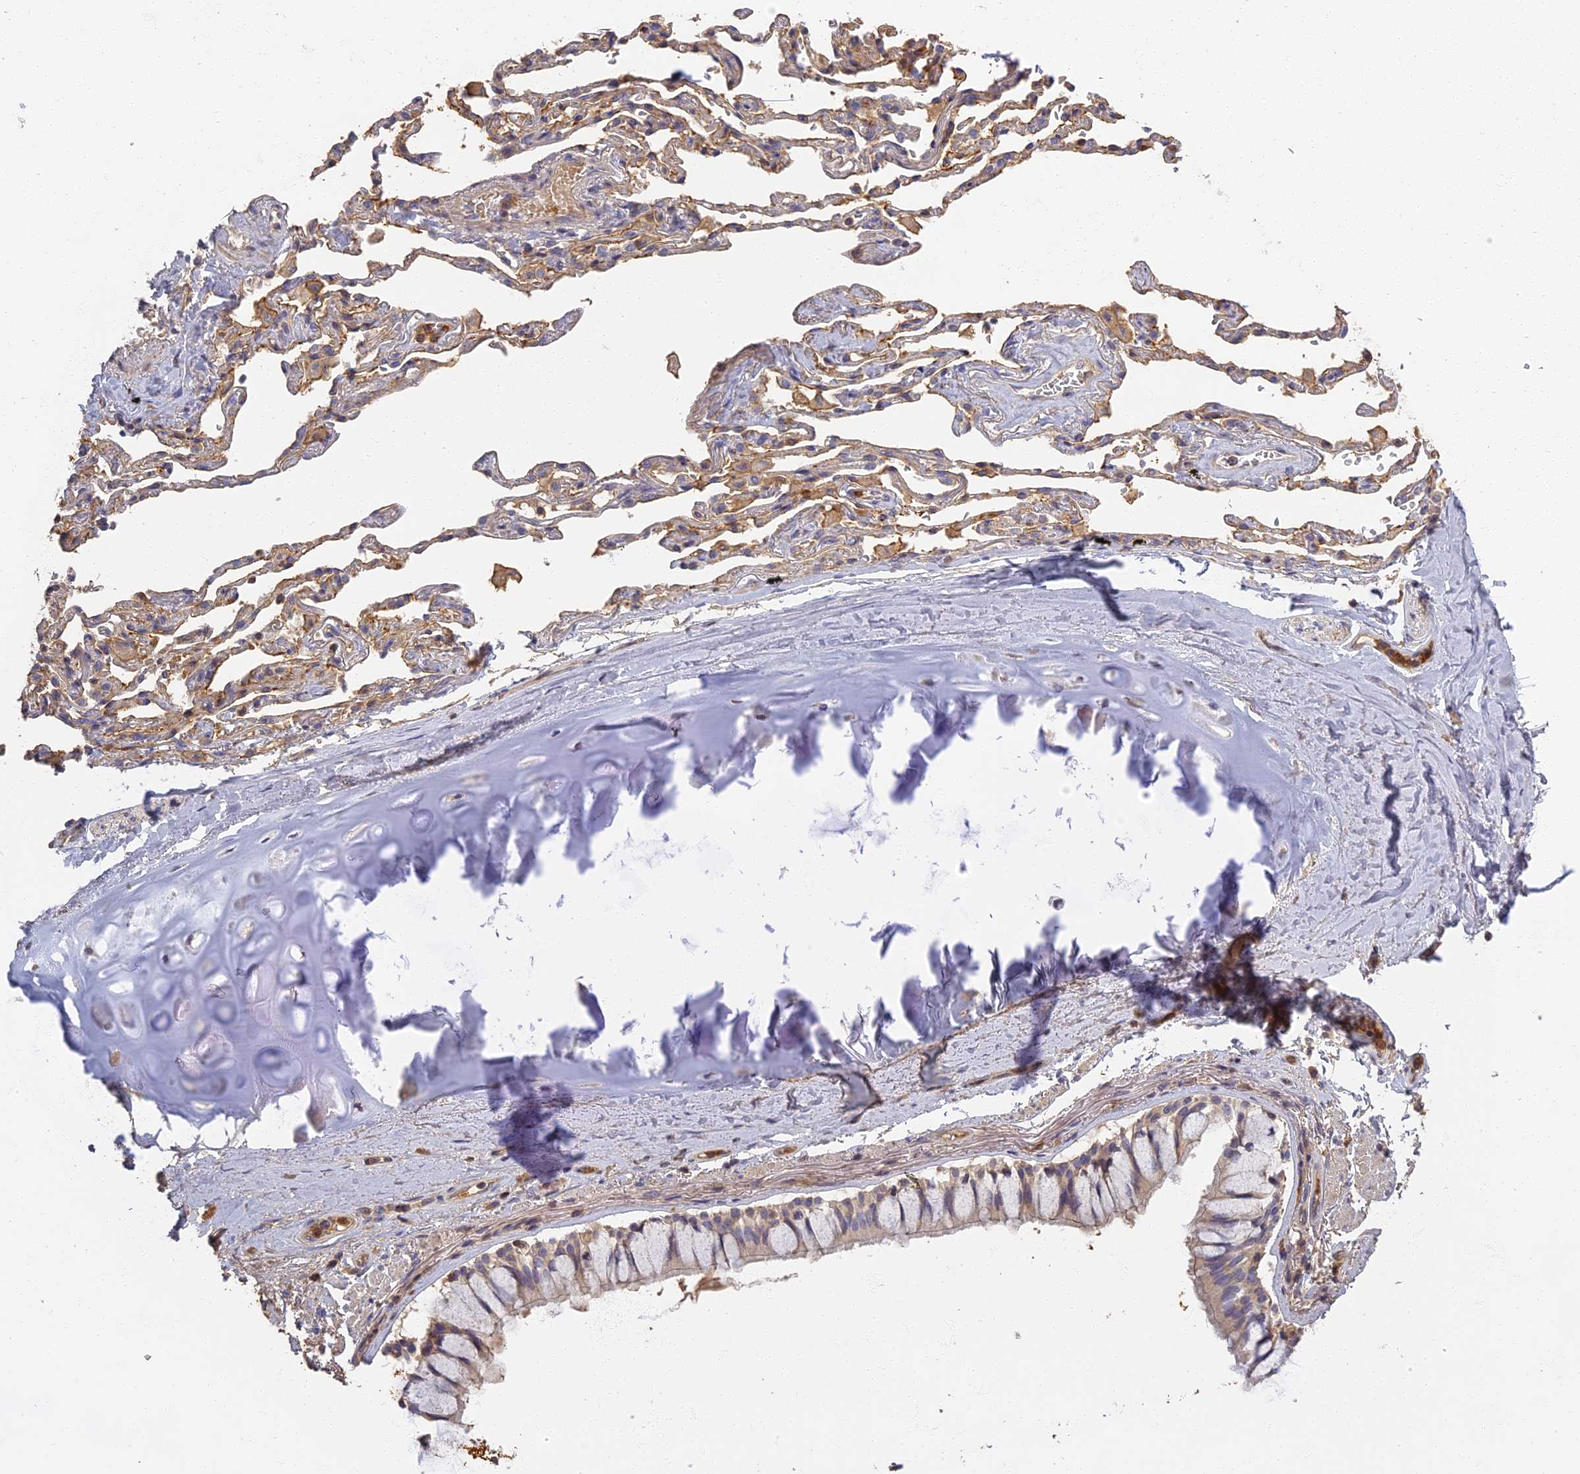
{"staining": {"intensity": "weak", "quantity": "25%-75%", "location": "cytoplasmic/membranous"}, "tissue": "bronchus", "cell_type": "Respiratory epithelial cells", "image_type": "normal", "snomed": [{"axis": "morphology", "description": "Normal tissue, NOS"}, {"axis": "topography", "description": "Cartilage tissue"}], "caption": "Bronchus stained with DAB (3,3'-diaminobenzidine) immunohistochemistry (IHC) exhibits low levels of weak cytoplasmic/membranous staining in approximately 25%-75% of respiratory epithelial cells.", "gene": "AP4E1", "patient": {"sex": "male", "age": 63}}